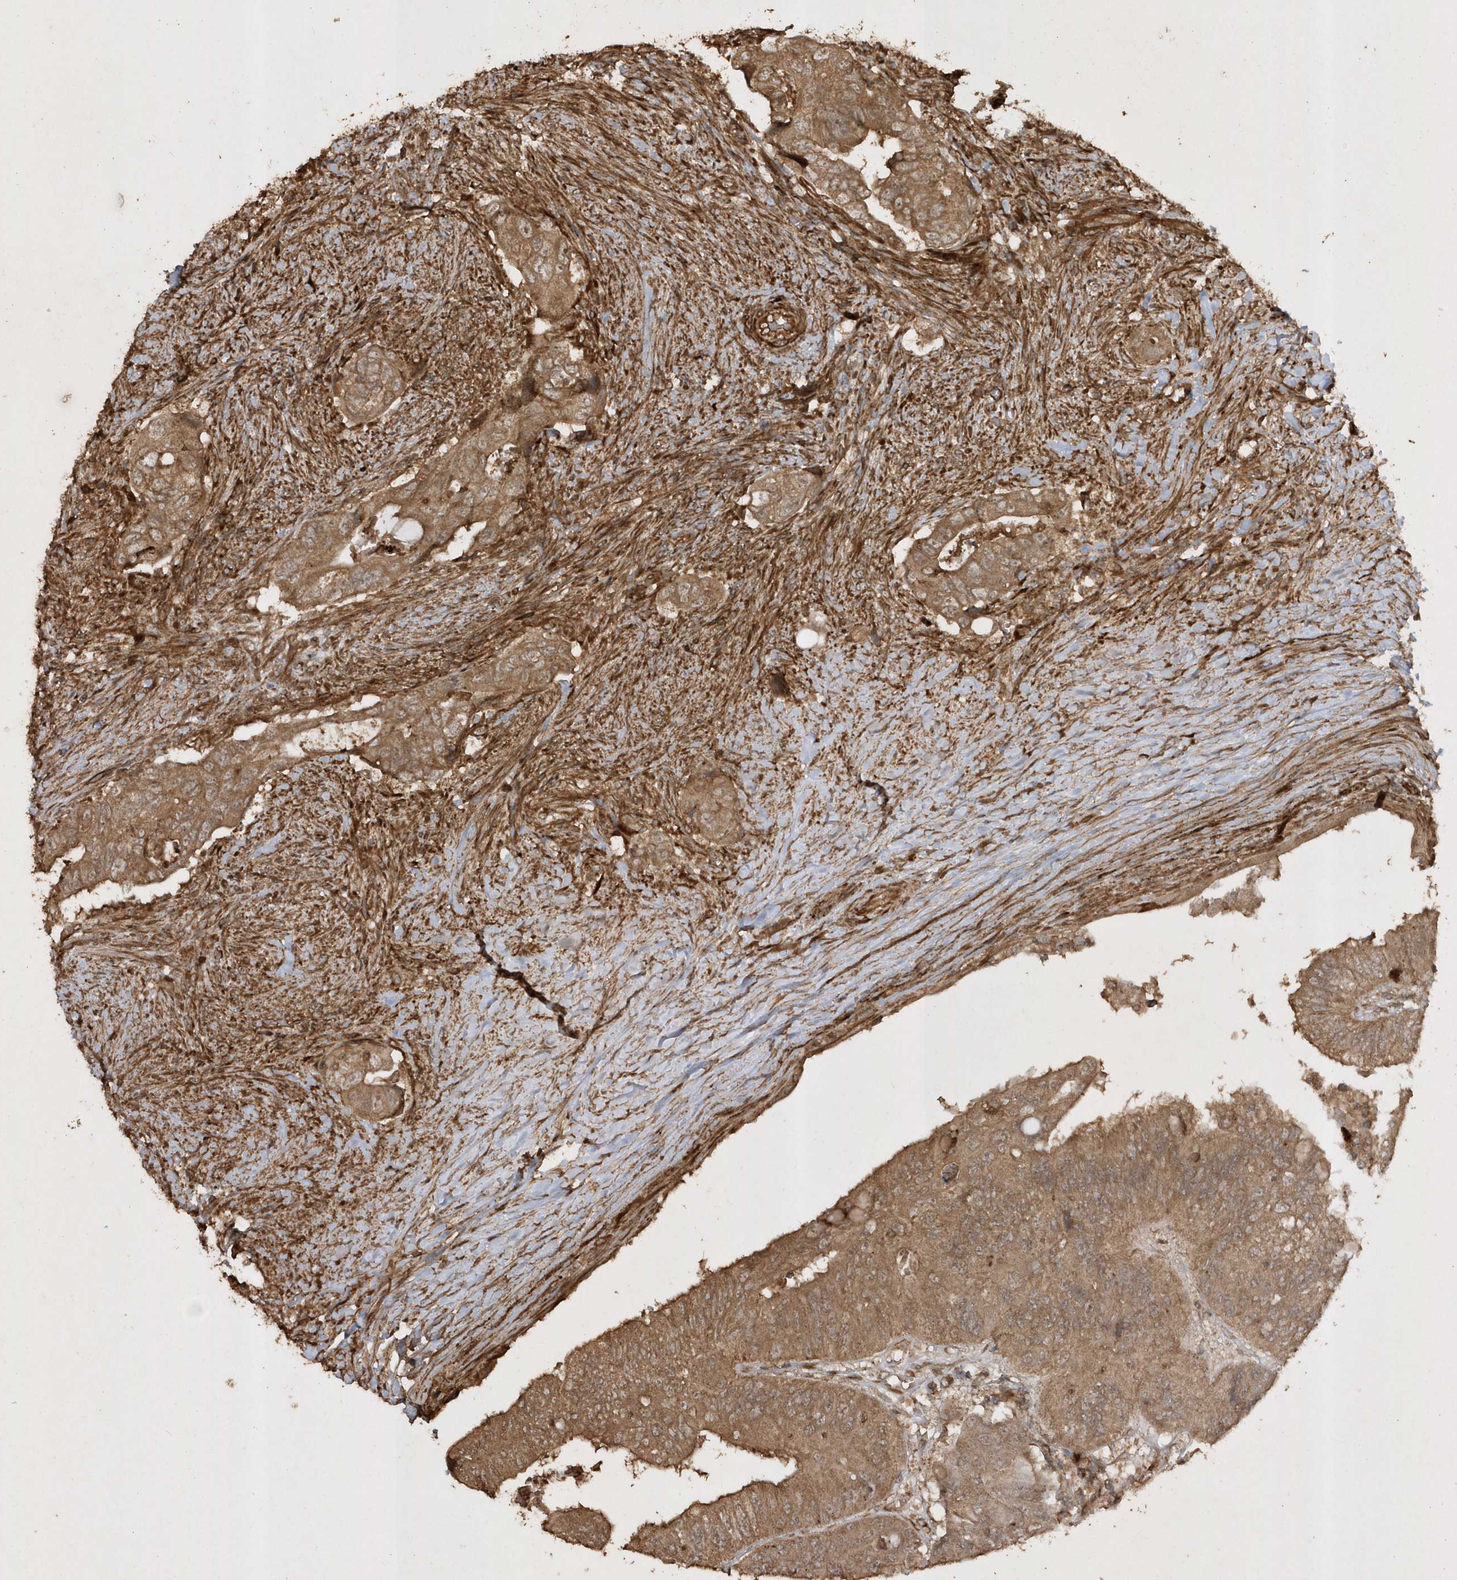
{"staining": {"intensity": "moderate", "quantity": ">75%", "location": "cytoplasmic/membranous"}, "tissue": "colorectal cancer", "cell_type": "Tumor cells", "image_type": "cancer", "snomed": [{"axis": "morphology", "description": "Adenocarcinoma, NOS"}, {"axis": "topography", "description": "Rectum"}], "caption": "IHC histopathology image of neoplastic tissue: adenocarcinoma (colorectal) stained using immunohistochemistry (IHC) exhibits medium levels of moderate protein expression localized specifically in the cytoplasmic/membranous of tumor cells, appearing as a cytoplasmic/membranous brown color.", "gene": "AVPI1", "patient": {"sex": "male", "age": 63}}